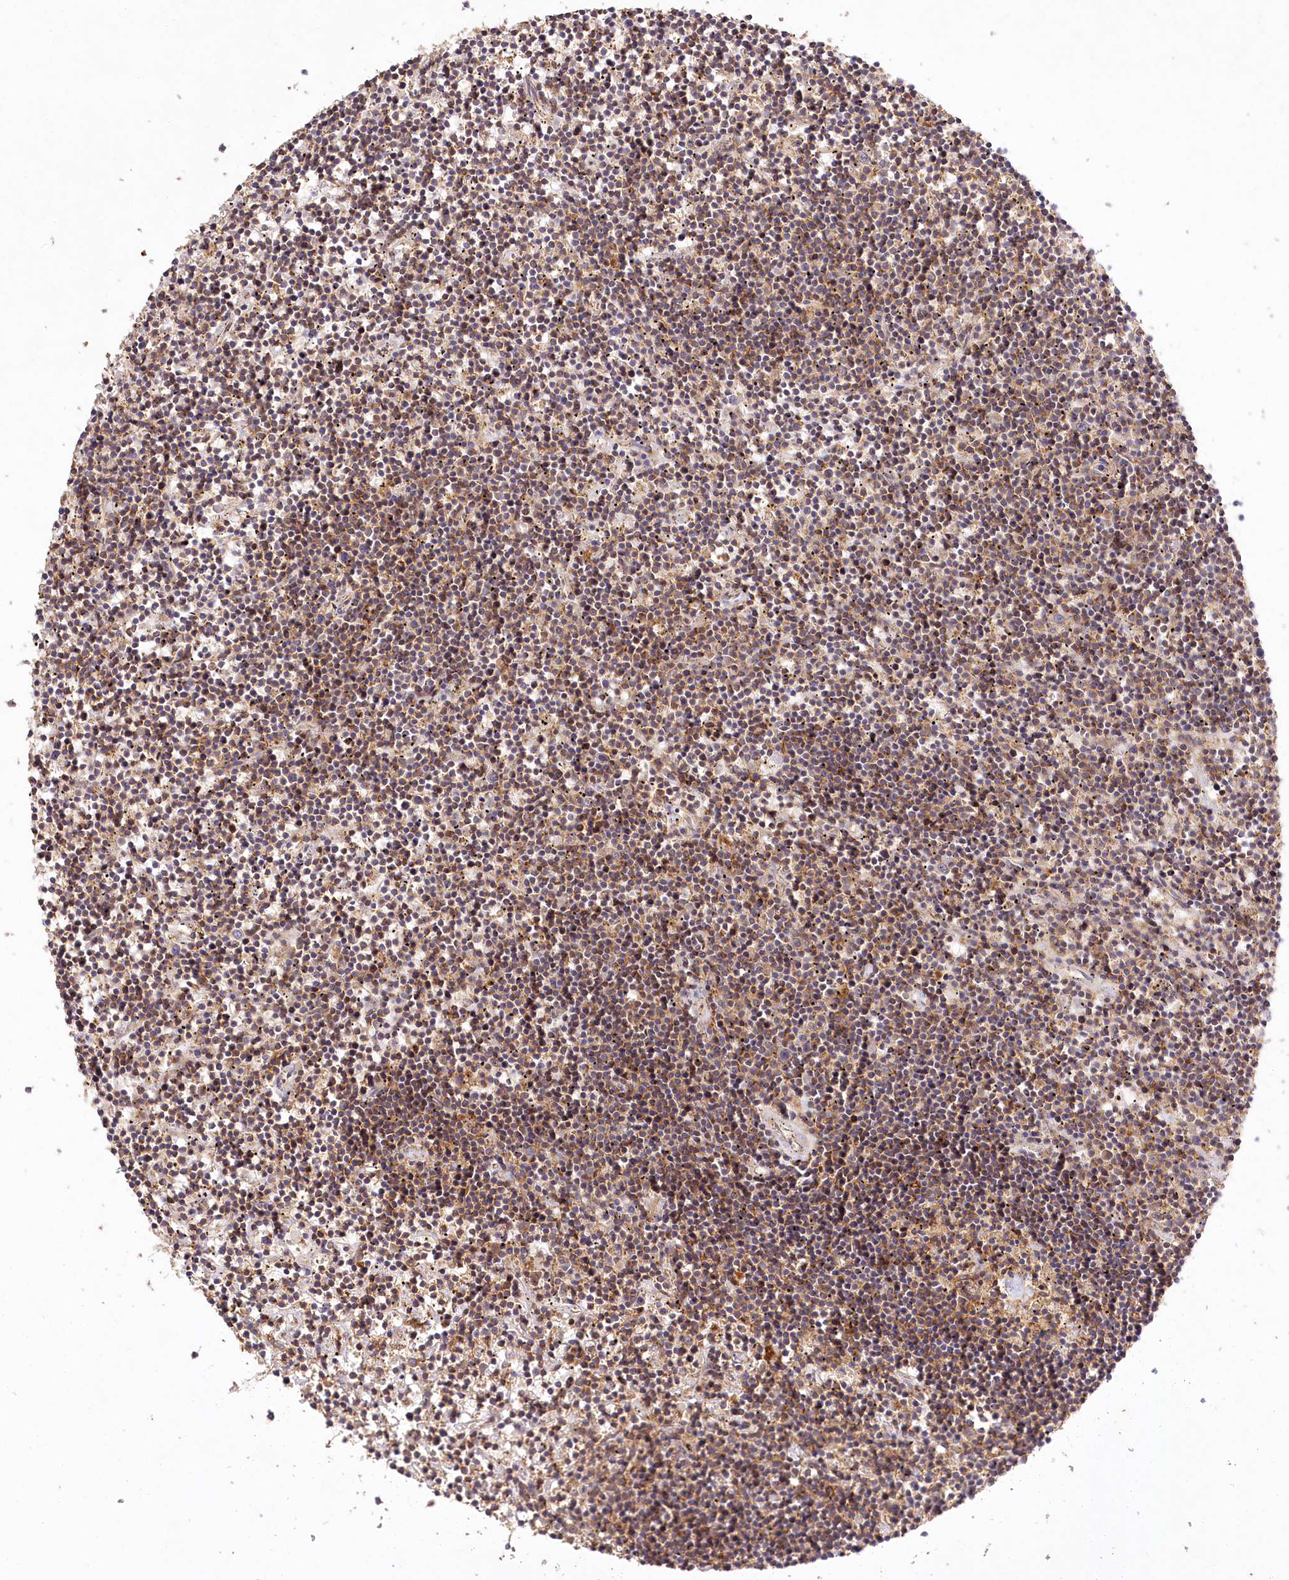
{"staining": {"intensity": "moderate", "quantity": ">75%", "location": "cytoplasmic/membranous"}, "tissue": "lymphoma", "cell_type": "Tumor cells", "image_type": "cancer", "snomed": [{"axis": "morphology", "description": "Malignant lymphoma, non-Hodgkin's type, Low grade"}, {"axis": "topography", "description": "Spleen"}], "caption": "Low-grade malignant lymphoma, non-Hodgkin's type stained for a protein shows moderate cytoplasmic/membranous positivity in tumor cells.", "gene": "LSS", "patient": {"sex": "male", "age": 76}}